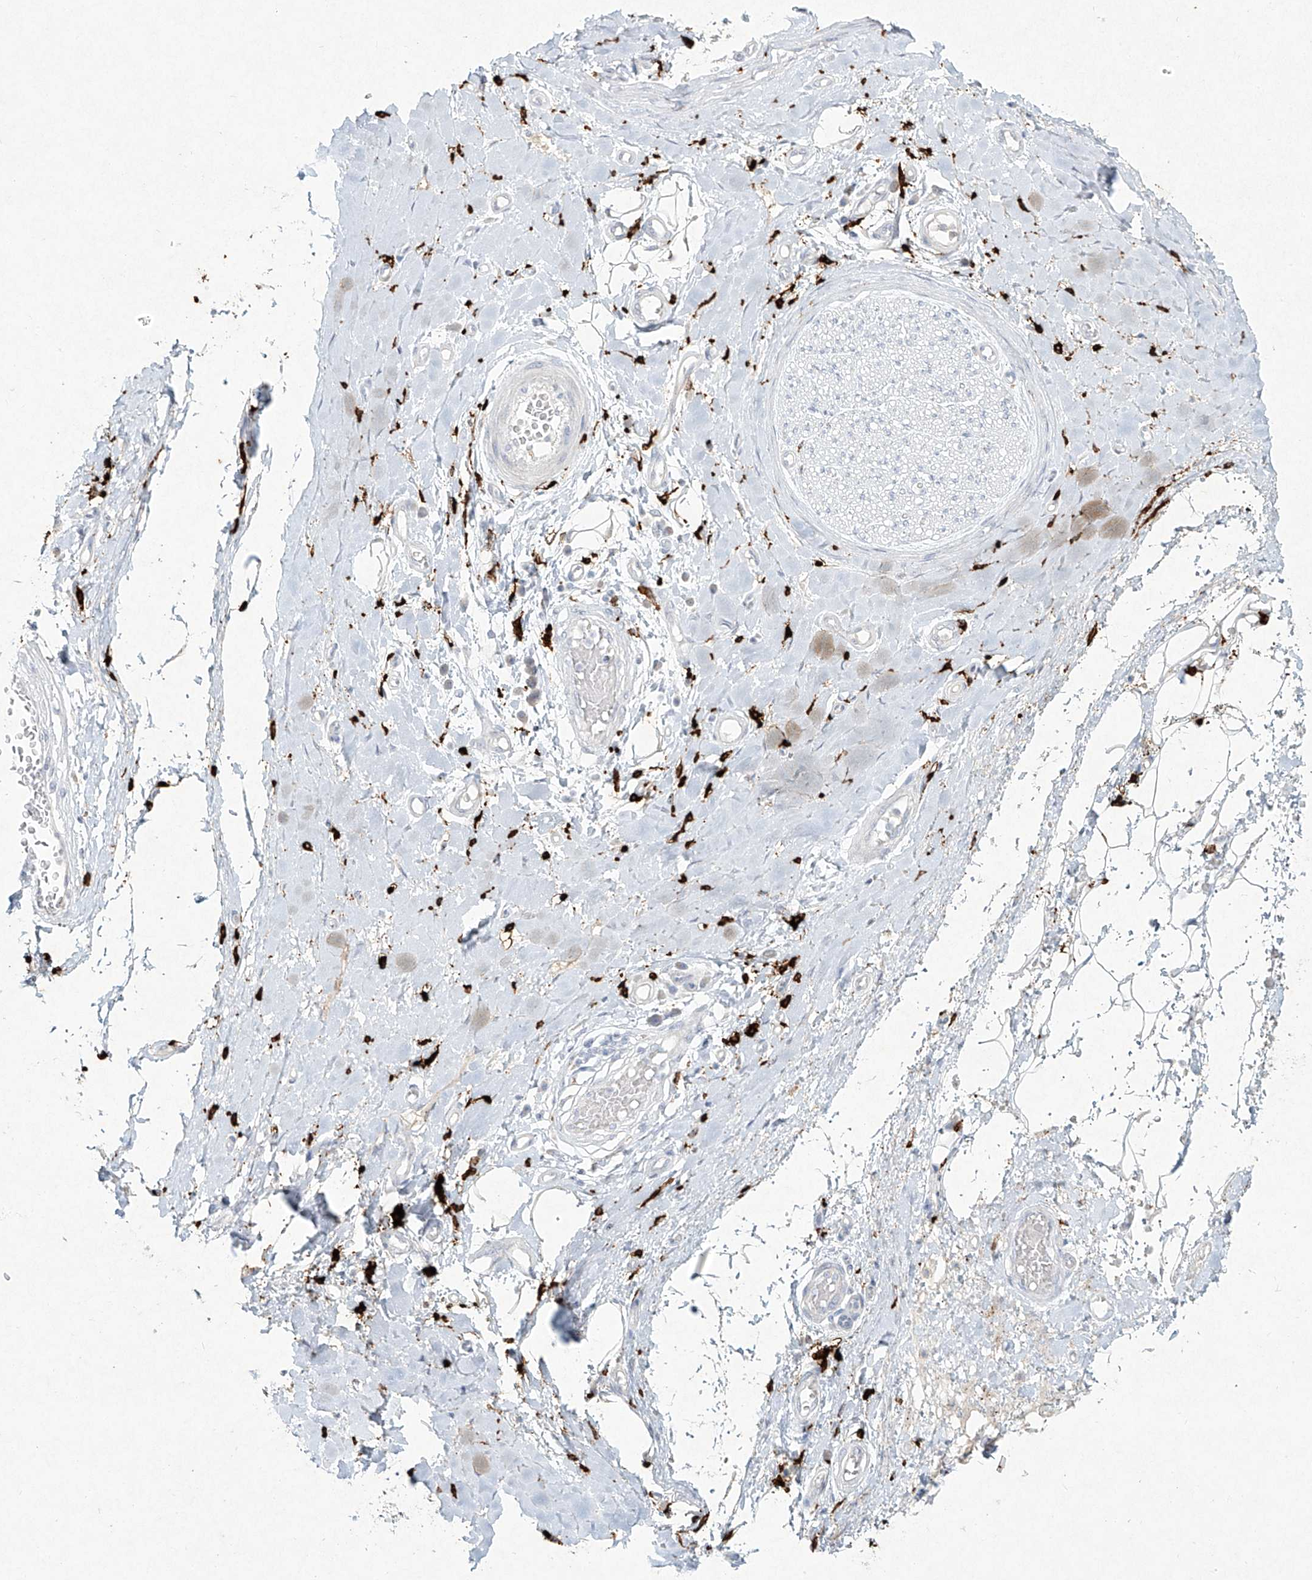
{"staining": {"intensity": "negative", "quantity": "none", "location": "none"}, "tissue": "adipose tissue", "cell_type": "Adipocytes", "image_type": "normal", "snomed": [{"axis": "morphology", "description": "Normal tissue, NOS"}, {"axis": "morphology", "description": "Adenocarcinoma, NOS"}, {"axis": "topography", "description": "Esophagus"}, {"axis": "topography", "description": "Stomach, upper"}, {"axis": "topography", "description": "Peripheral nerve tissue"}], "caption": "The image shows no significant staining in adipocytes of adipose tissue. The staining was performed using DAB (3,3'-diaminobenzidine) to visualize the protein expression in brown, while the nuclei were stained in blue with hematoxylin (Magnification: 20x).", "gene": "CD209", "patient": {"sex": "male", "age": 62}}